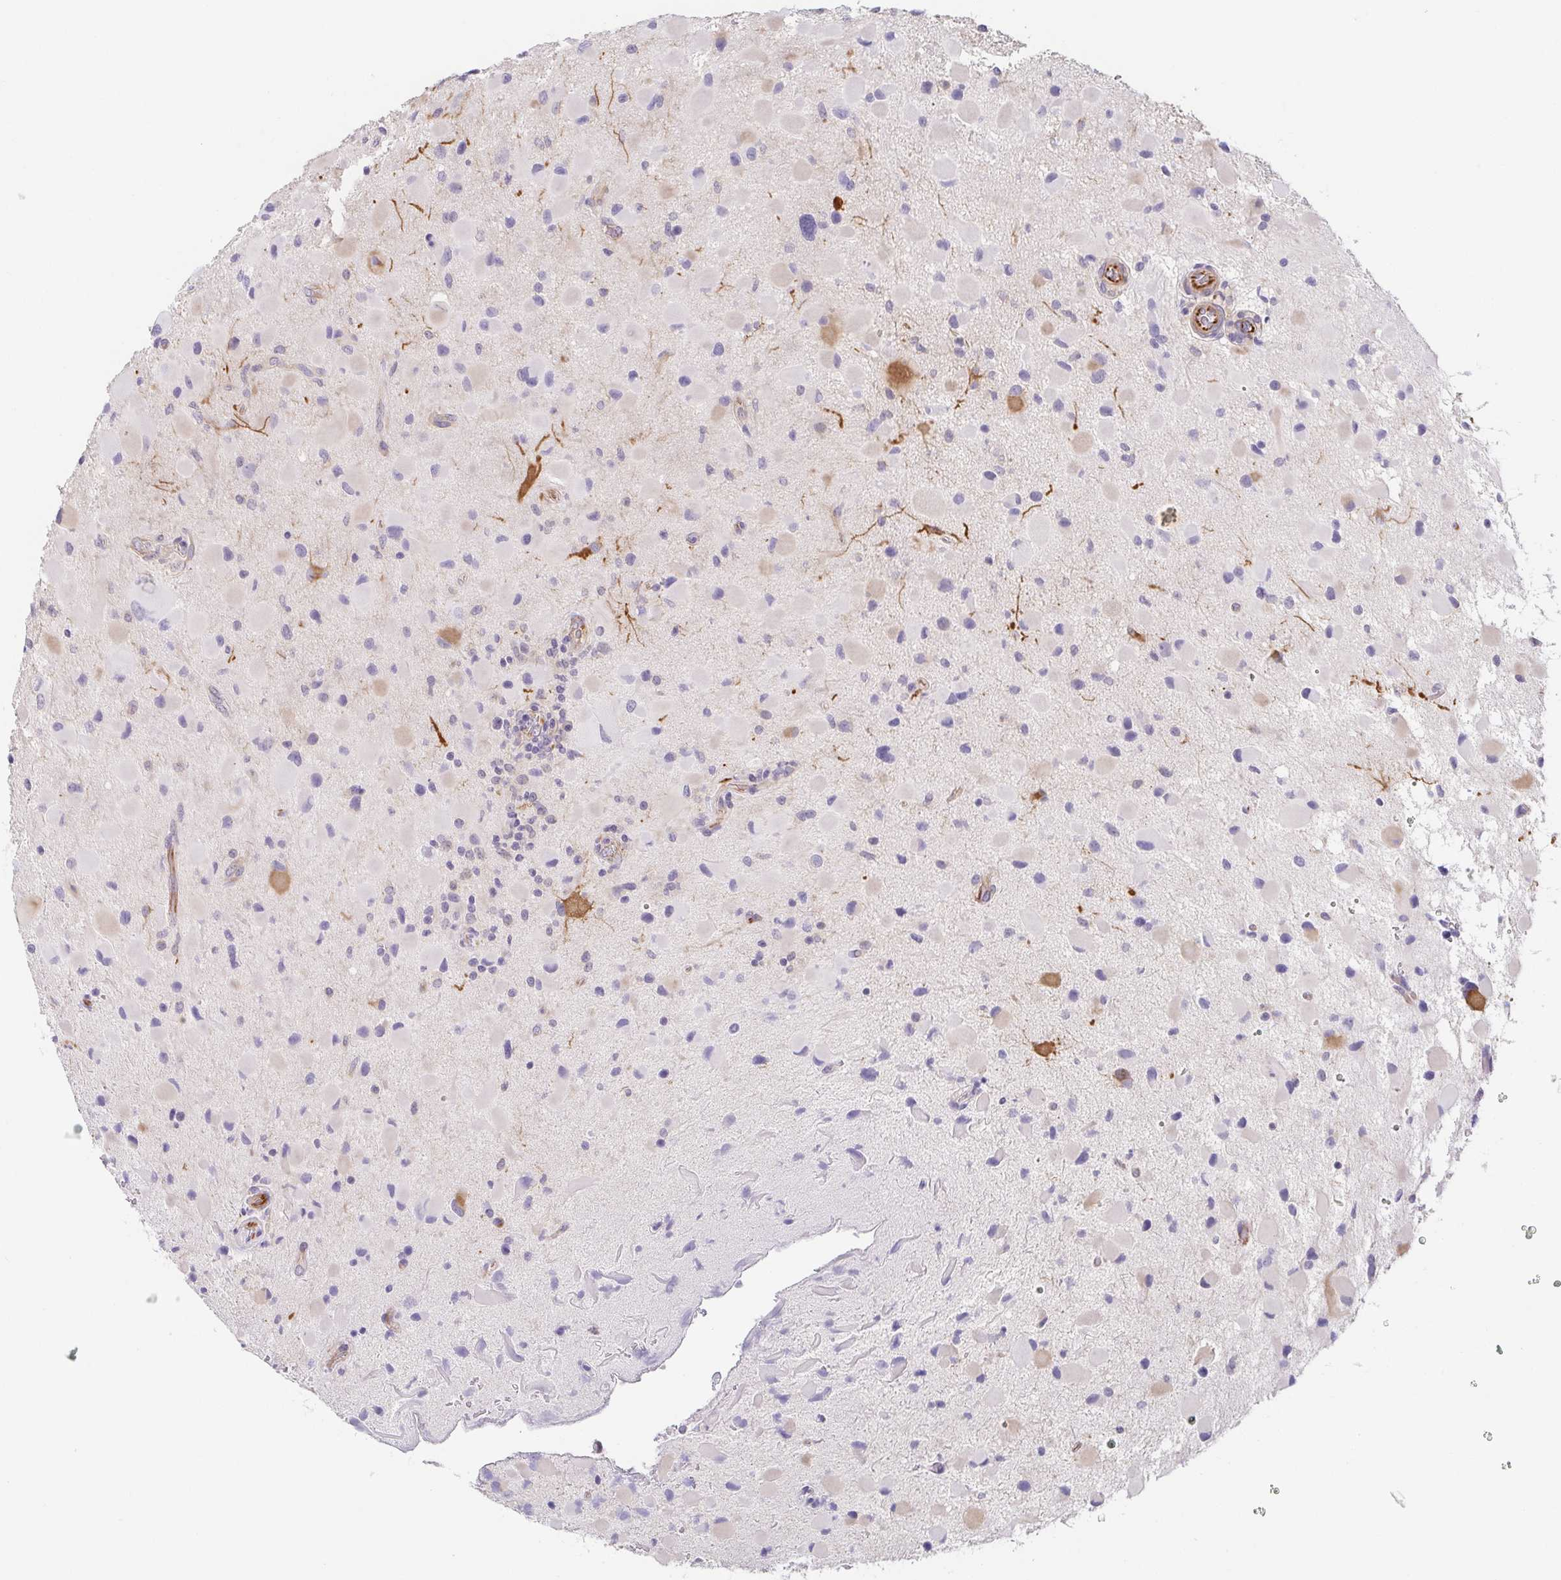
{"staining": {"intensity": "negative", "quantity": "none", "location": "none"}, "tissue": "glioma", "cell_type": "Tumor cells", "image_type": "cancer", "snomed": [{"axis": "morphology", "description": "Glioma, malignant, Low grade"}, {"axis": "topography", "description": "Brain"}], "caption": "This is a image of immunohistochemistry staining of low-grade glioma (malignant), which shows no expression in tumor cells.", "gene": "COL17A1", "patient": {"sex": "female", "age": 32}}